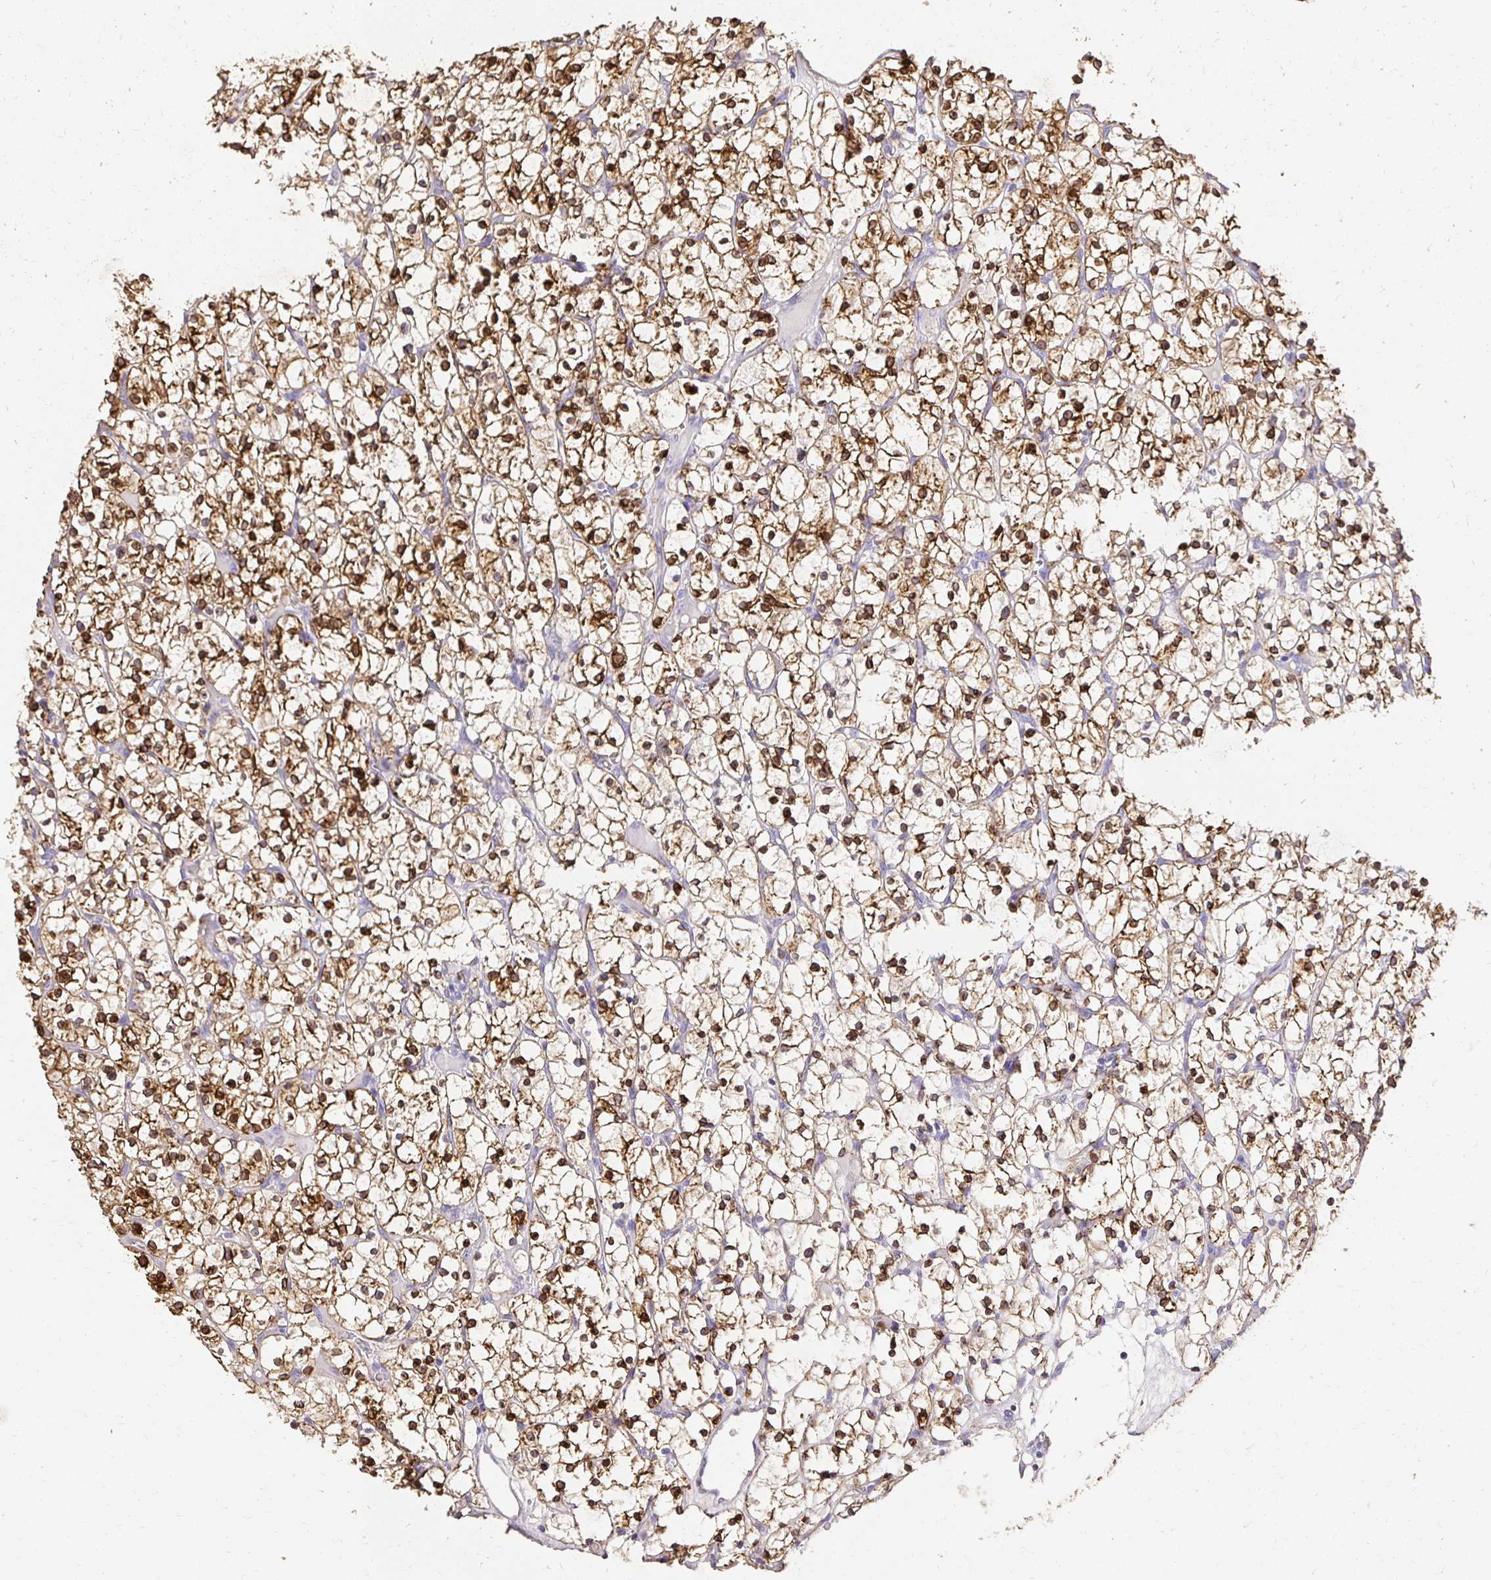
{"staining": {"intensity": "strong", "quantity": ">75%", "location": "cytoplasmic/membranous"}, "tissue": "renal cancer", "cell_type": "Tumor cells", "image_type": "cancer", "snomed": [{"axis": "morphology", "description": "Adenocarcinoma, NOS"}, {"axis": "topography", "description": "Kidney"}], "caption": "A brown stain highlights strong cytoplasmic/membranous staining of a protein in human renal adenocarcinoma tumor cells.", "gene": "UGT1A6", "patient": {"sex": "female", "age": 64}}